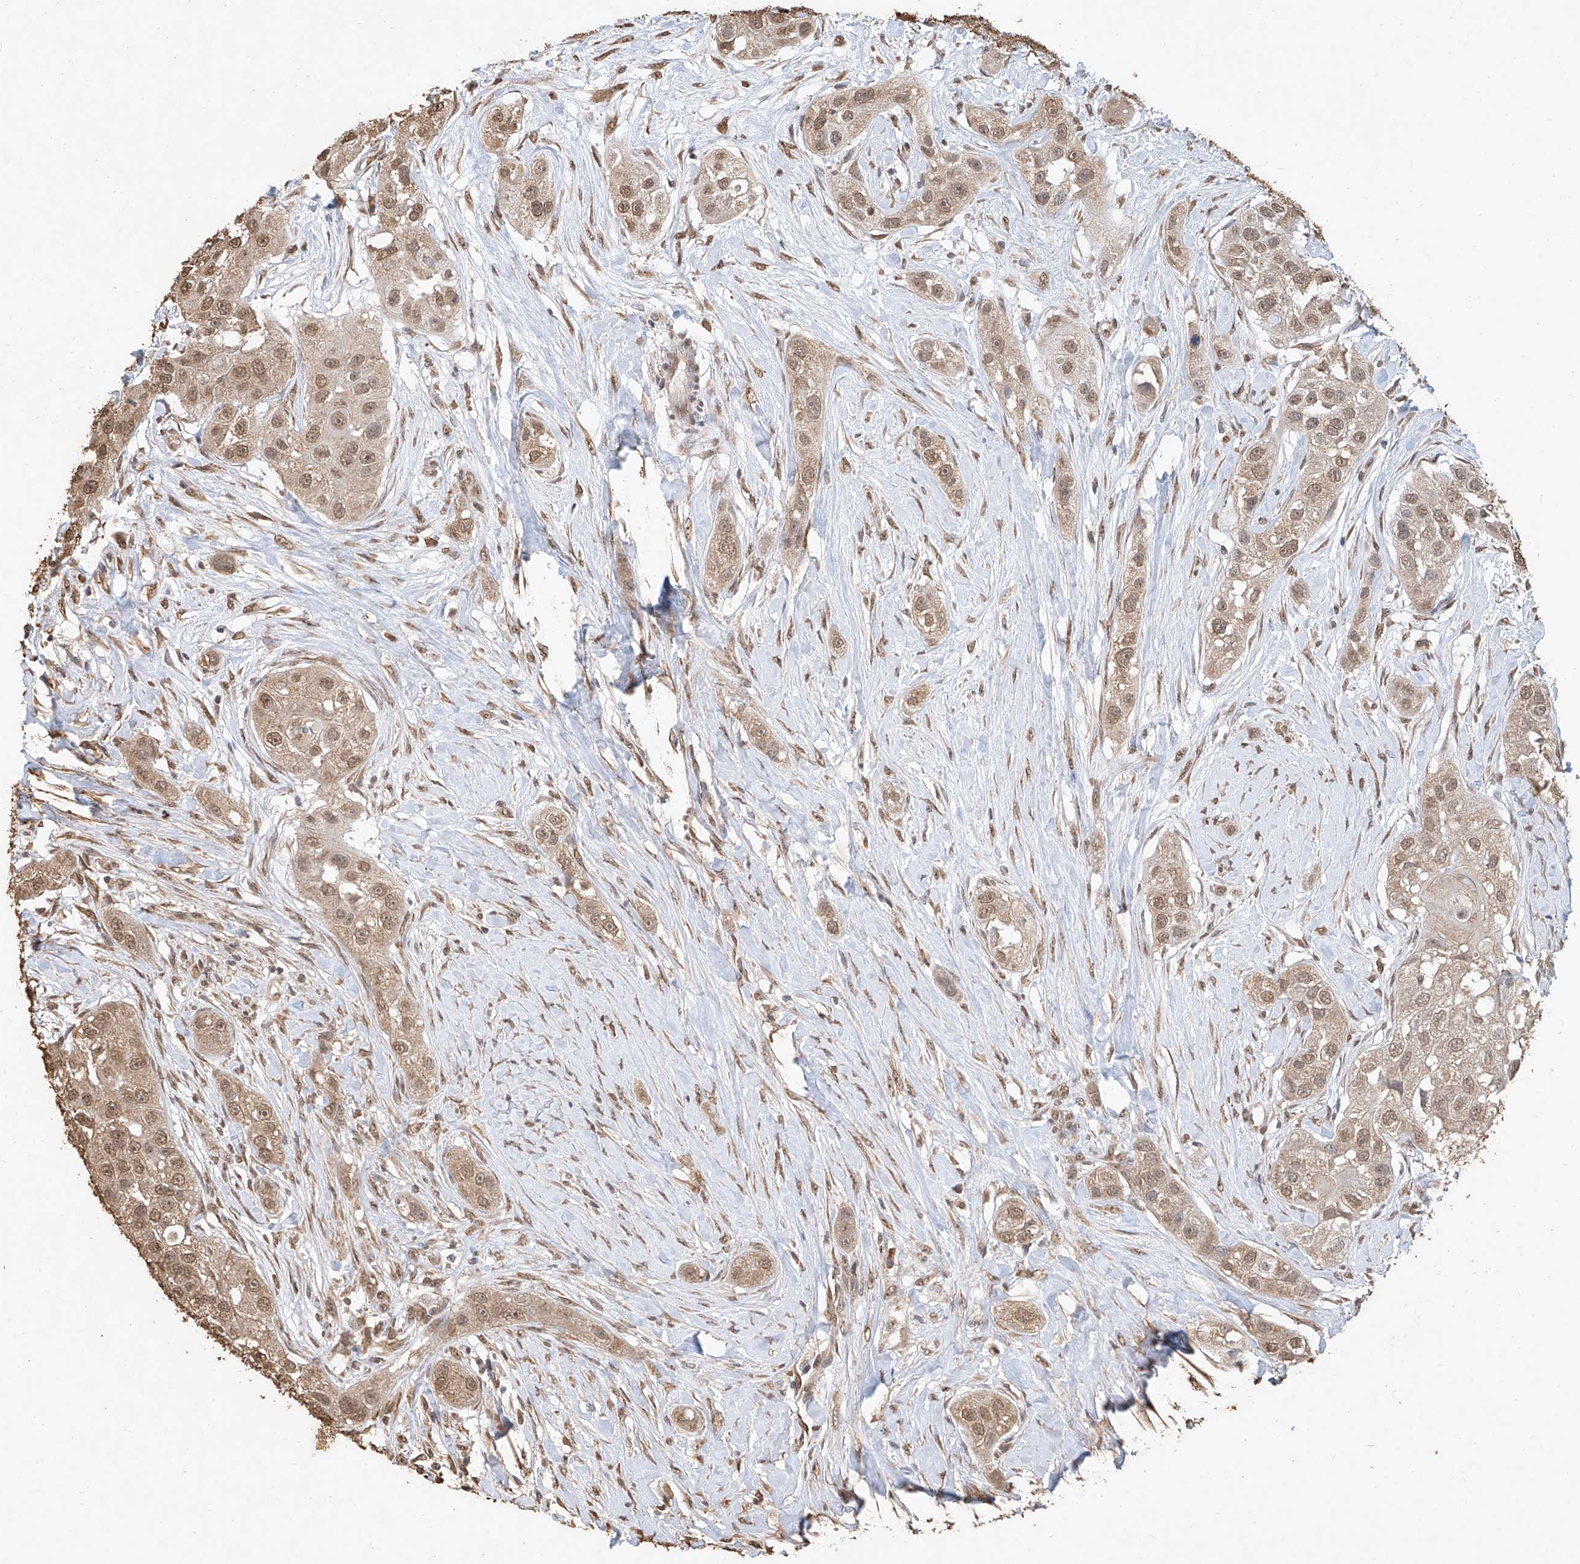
{"staining": {"intensity": "moderate", "quantity": ">75%", "location": "cytoplasmic/membranous,nuclear"}, "tissue": "head and neck cancer", "cell_type": "Tumor cells", "image_type": "cancer", "snomed": [{"axis": "morphology", "description": "Normal tissue, NOS"}, {"axis": "morphology", "description": "Squamous cell carcinoma, NOS"}, {"axis": "topography", "description": "Skeletal muscle"}, {"axis": "topography", "description": "Head-Neck"}], "caption": "Immunohistochemistry staining of head and neck cancer (squamous cell carcinoma), which reveals medium levels of moderate cytoplasmic/membranous and nuclear staining in about >75% of tumor cells indicating moderate cytoplasmic/membranous and nuclear protein staining. The staining was performed using DAB (brown) for protein detection and nuclei were counterstained in hematoxylin (blue).", "gene": "ELOVL1", "patient": {"sex": "male", "age": 51}}